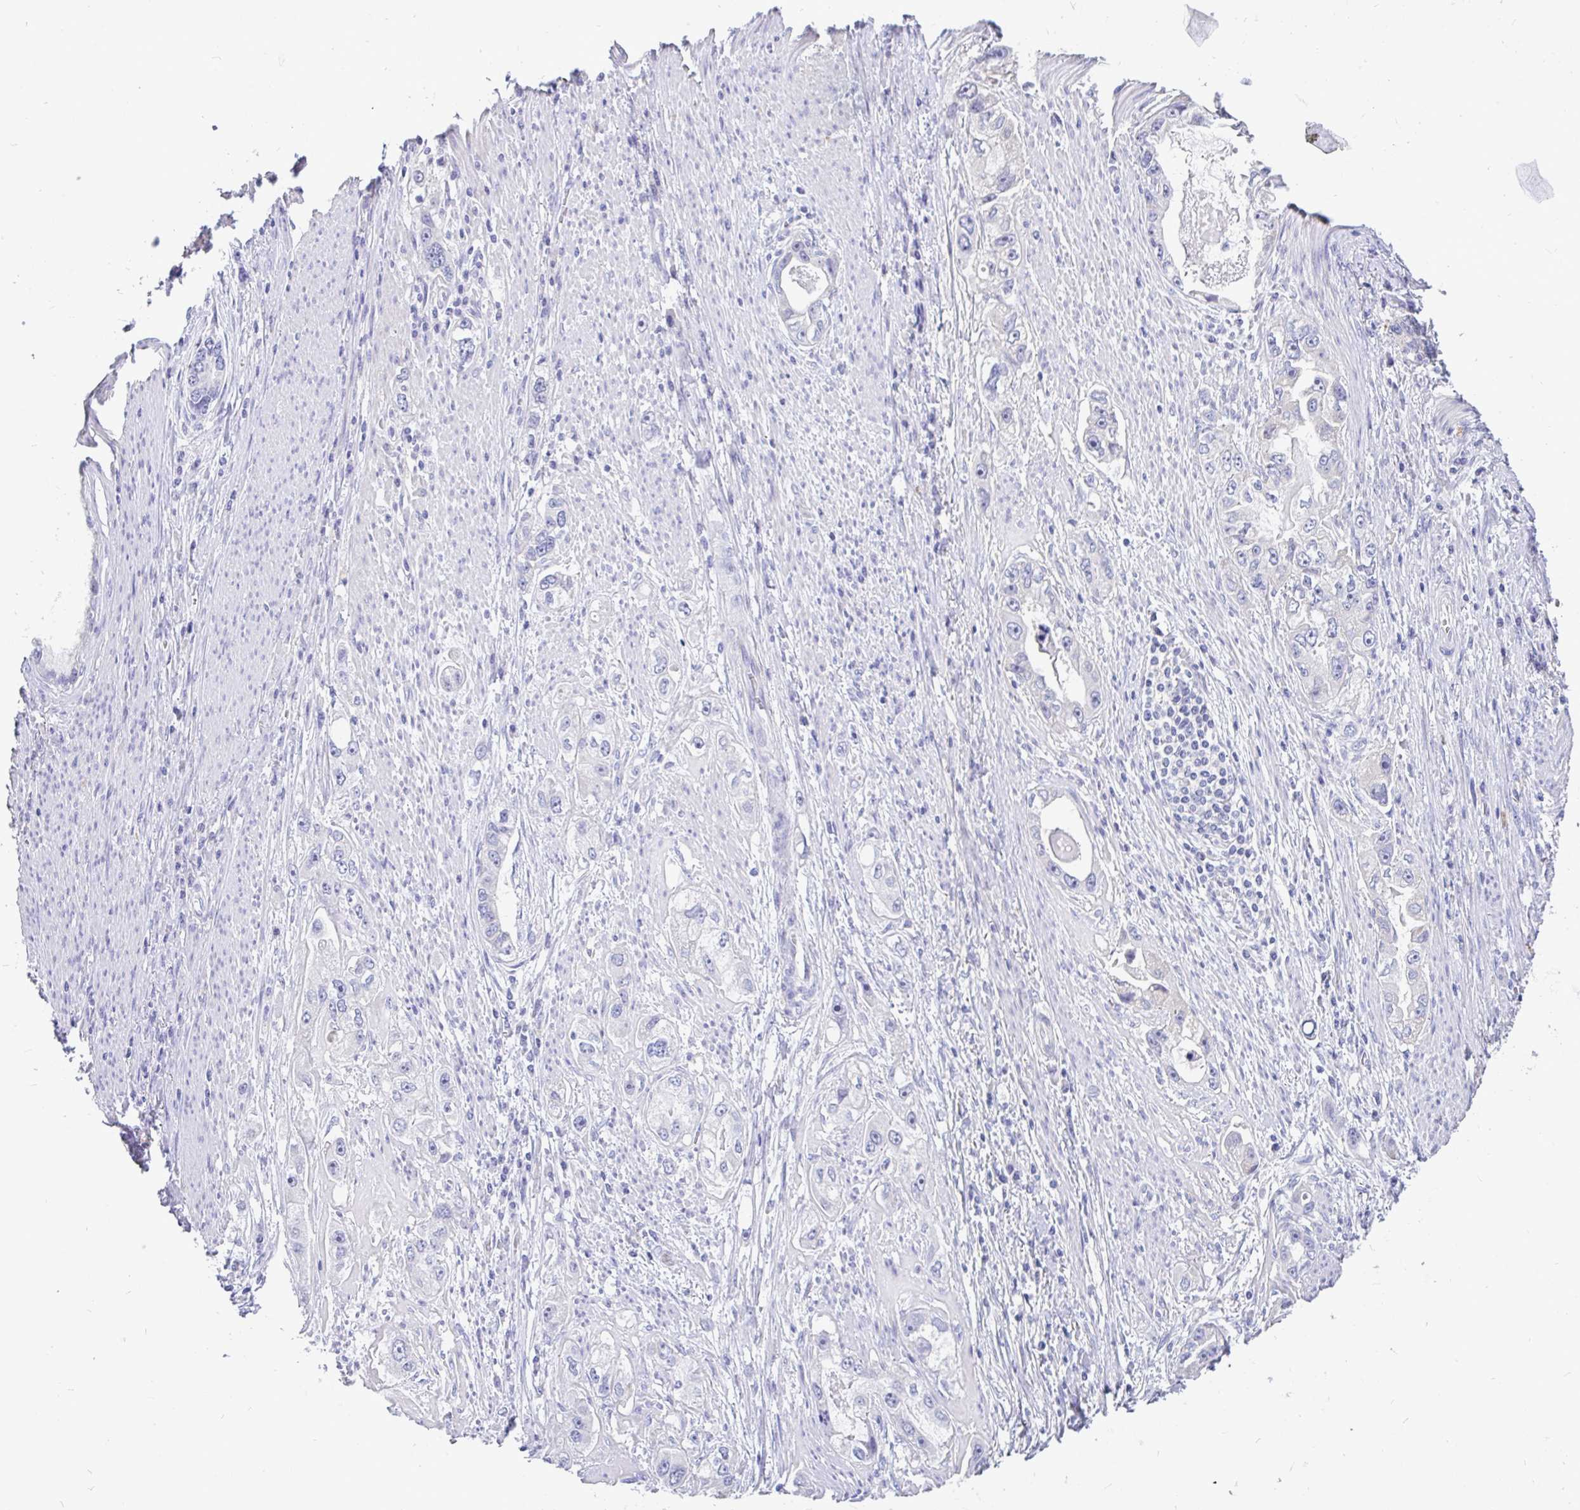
{"staining": {"intensity": "negative", "quantity": "none", "location": "none"}, "tissue": "stomach cancer", "cell_type": "Tumor cells", "image_type": "cancer", "snomed": [{"axis": "morphology", "description": "Adenocarcinoma, NOS"}, {"axis": "topography", "description": "Stomach, lower"}], "caption": "Tumor cells show no significant positivity in adenocarcinoma (stomach).", "gene": "INTS5", "patient": {"sex": "female", "age": 93}}